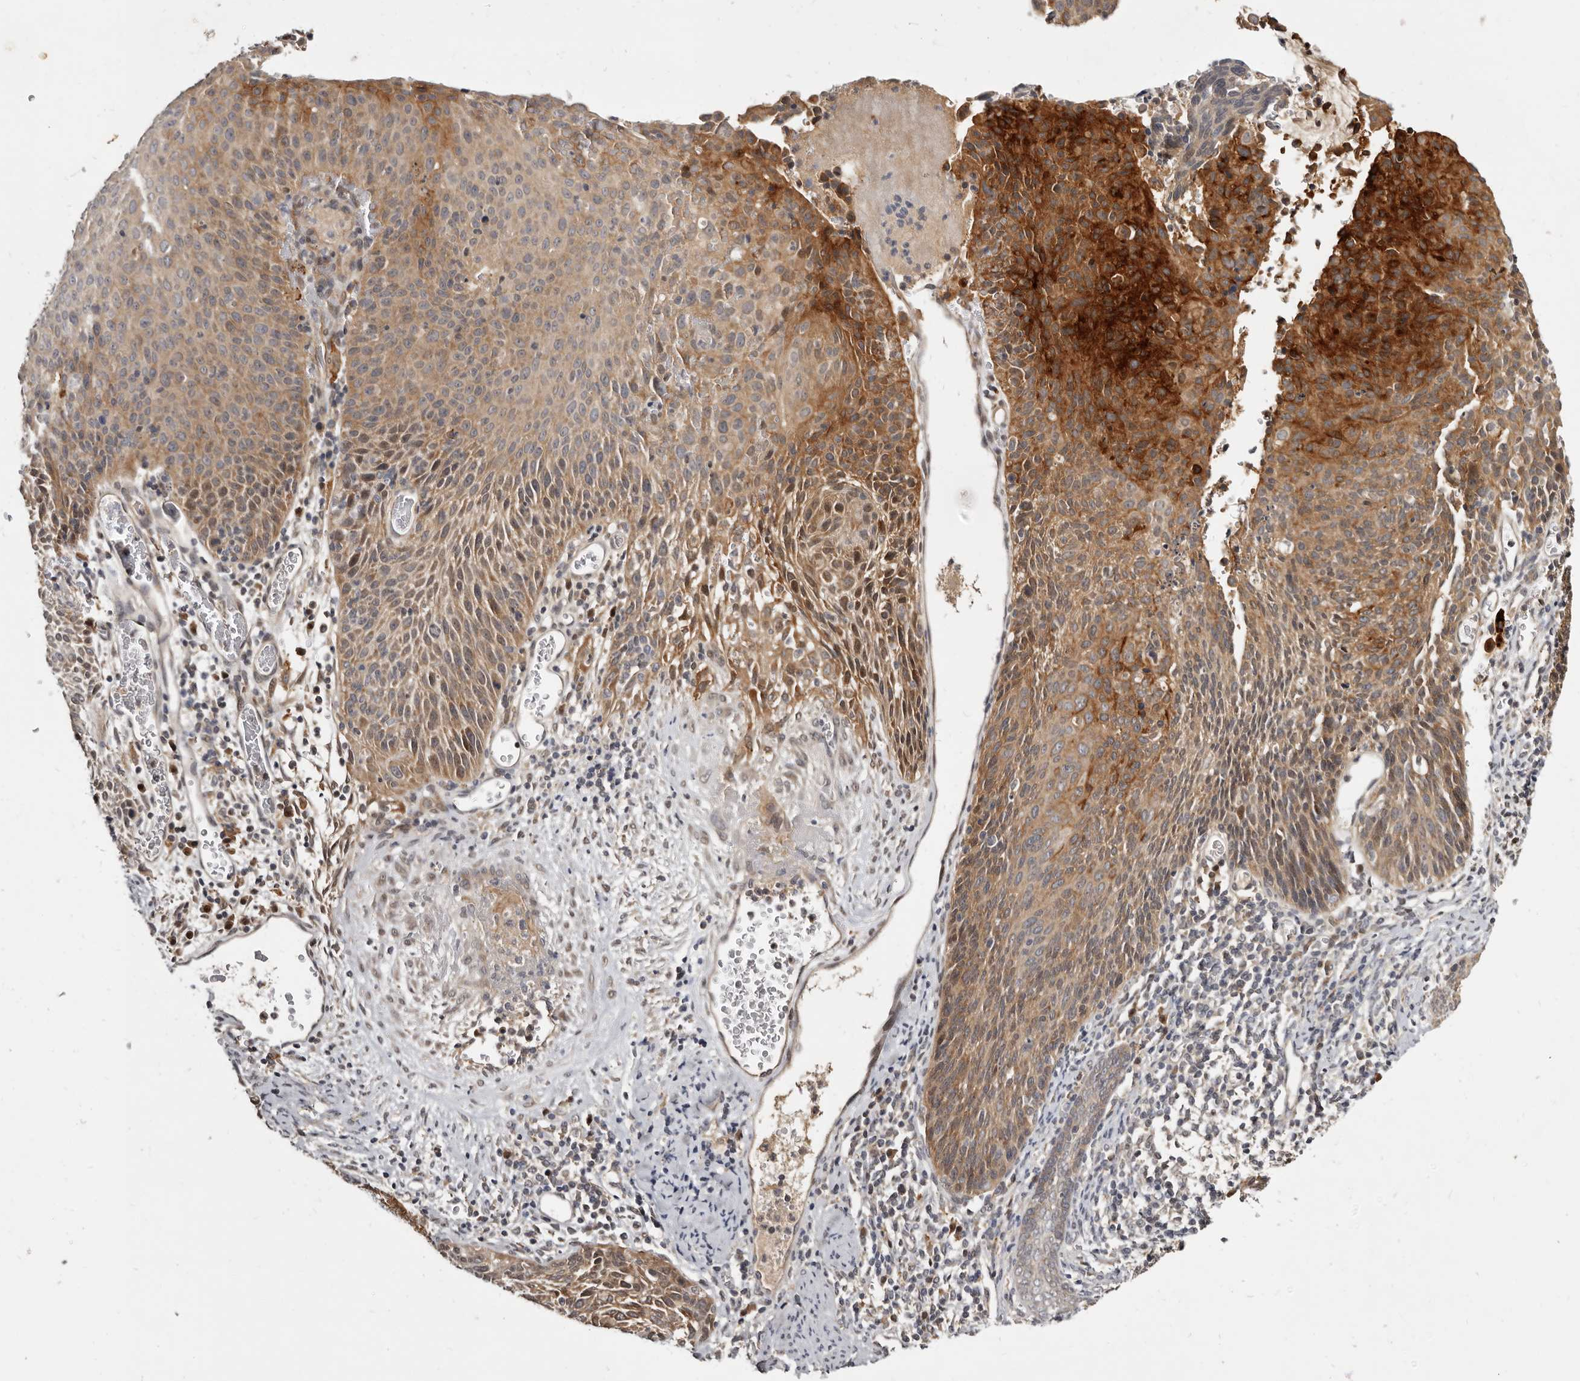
{"staining": {"intensity": "strong", "quantity": "<25%", "location": "cytoplasmic/membranous"}, "tissue": "cervical cancer", "cell_type": "Tumor cells", "image_type": "cancer", "snomed": [{"axis": "morphology", "description": "Squamous cell carcinoma, NOS"}, {"axis": "topography", "description": "Cervix"}], "caption": "The photomicrograph shows immunohistochemical staining of cervical cancer. There is strong cytoplasmic/membranous staining is identified in about <25% of tumor cells. (DAB IHC, brown staining for protein, blue staining for nuclei).", "gene": "INAVA", "patient": {"sex": "female", "age": 55}}